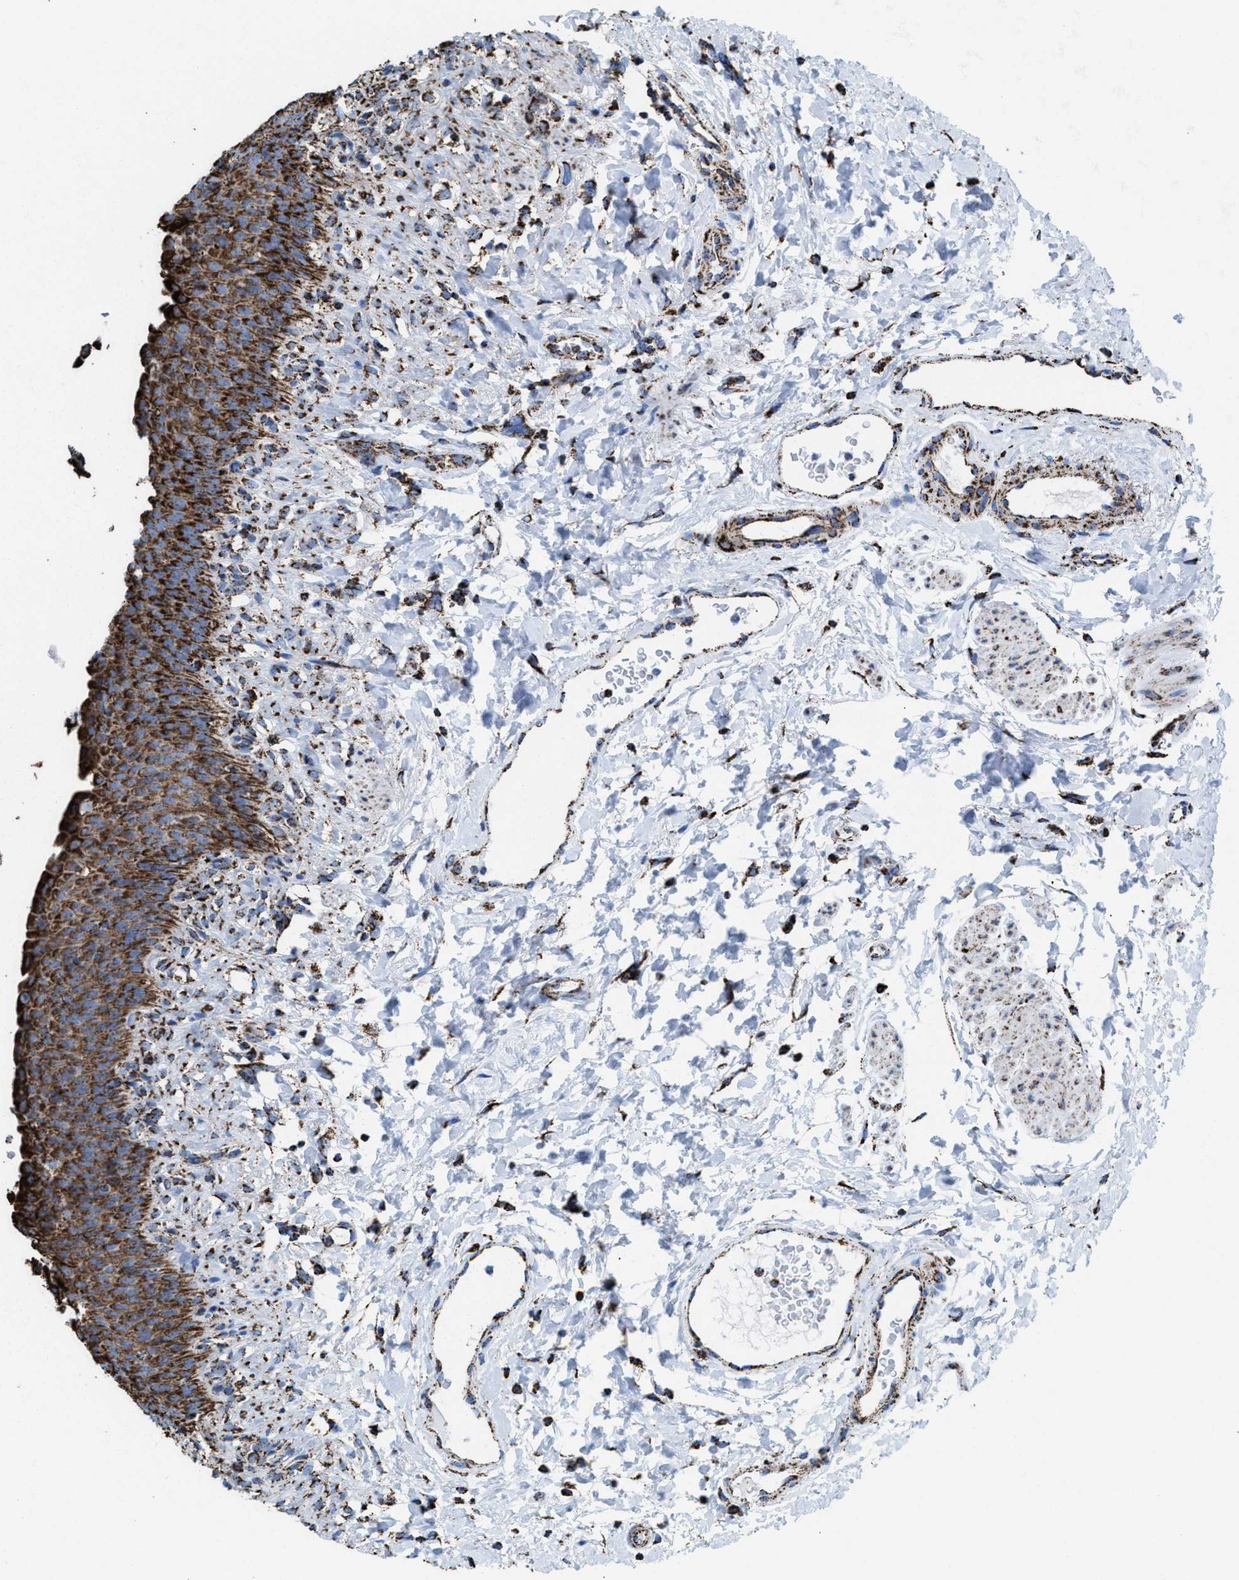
{"staining": {"intensity": "strong", "quantity": ">75%", "location": "cytoplasmic/membranous"}, "tissue": "urinary bladder", "cell_type": "Urothelial cells", "image_type": "normal", "snomed": [{"axis": "morphology", "description": "Normal tissue, NOS"}, {"axis": "topography", "description": "Urinary bladder"}], "caption": "An IHC photomicrograph of normal tissue is shown. Protein staining in brown labels strong cytoplasmic/membranous positivity in urinary bladder within urothelial cells. The staining was performed using DAB, with brown indicating positive protein expression. Nuclei are stained blue with hematoxylin.", "gene": "ECHS1", "patient": {"sex": "female", "age": 79}}